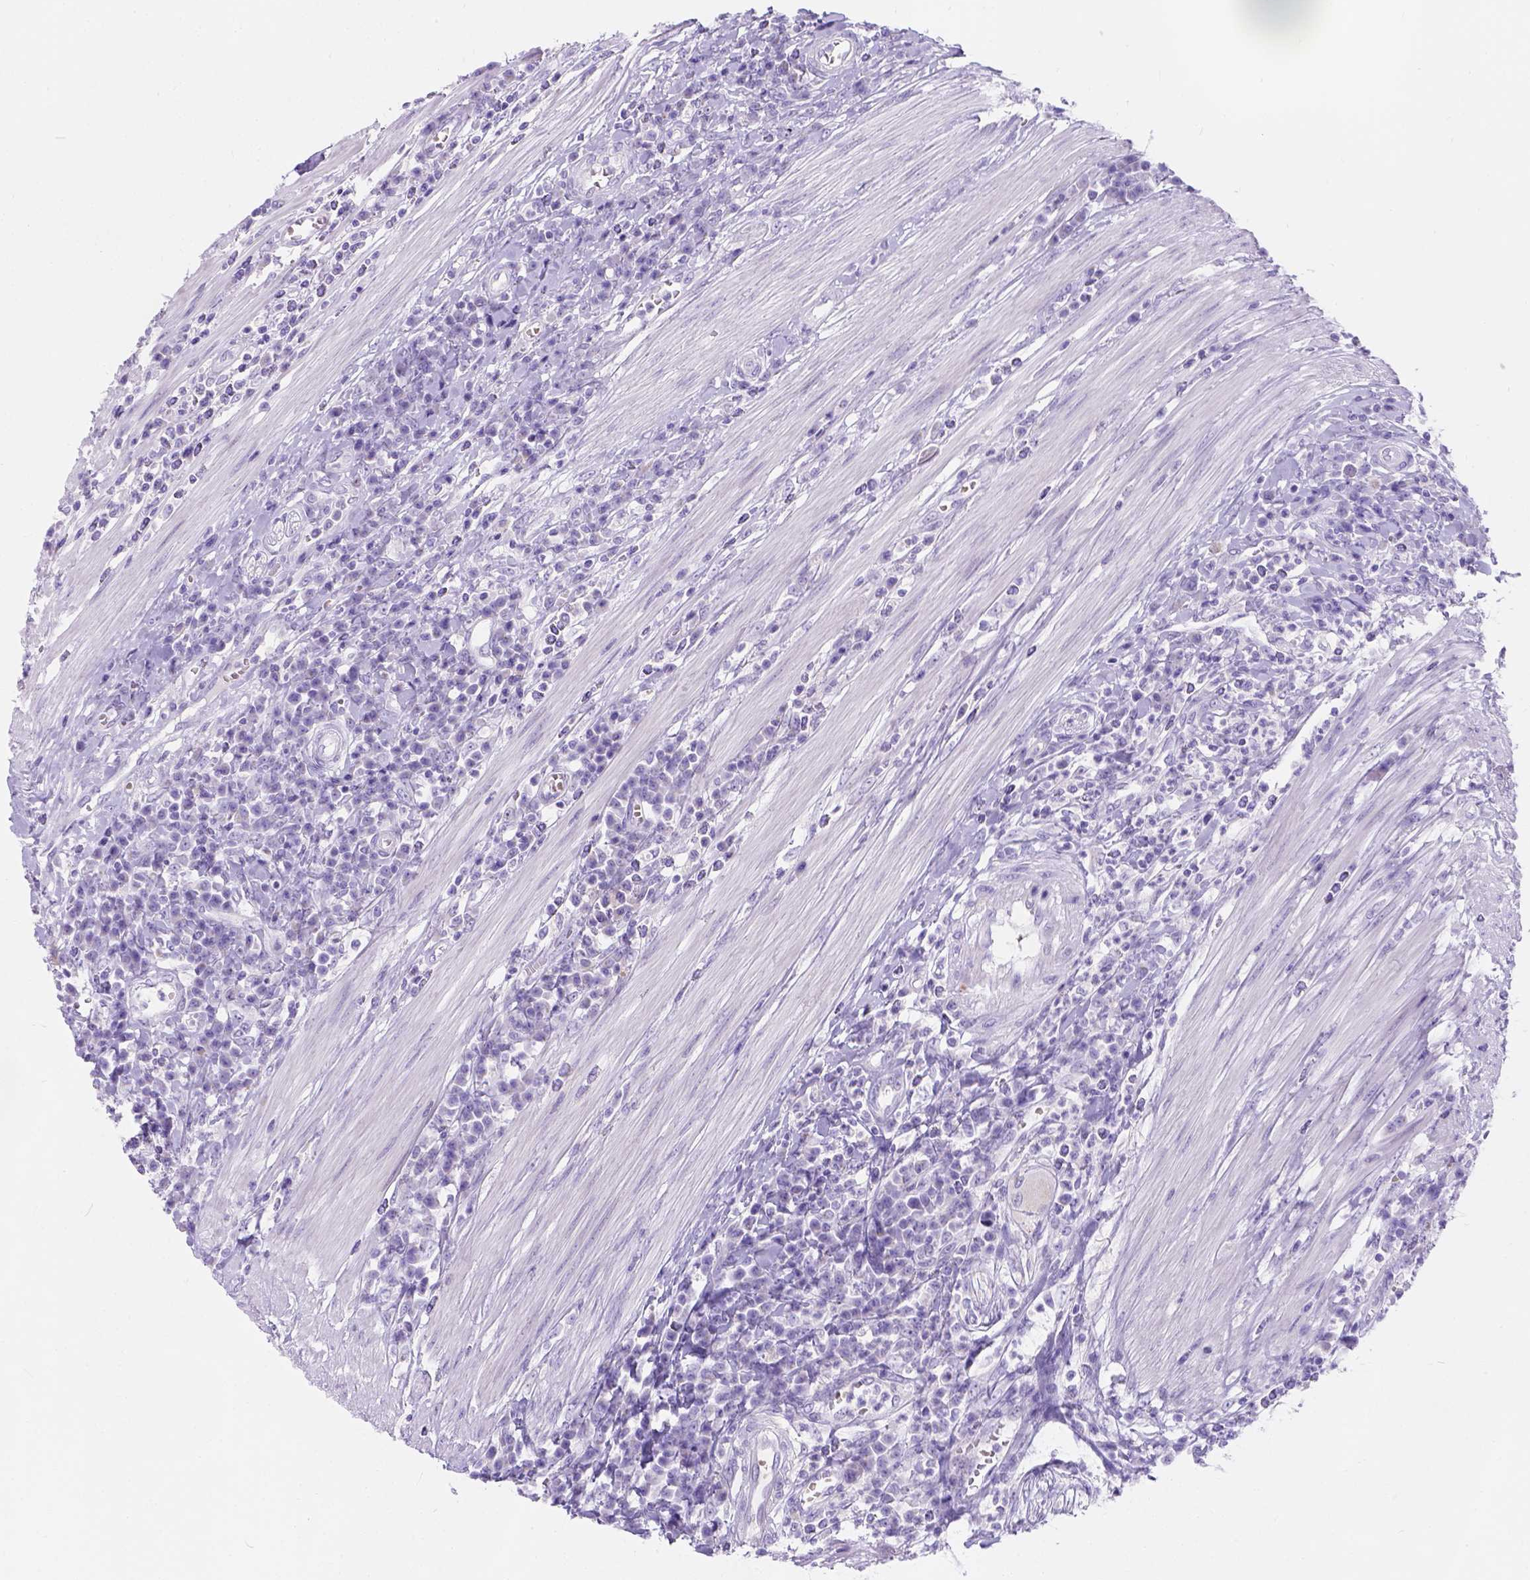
{"staining": {"intensity": "negative", "quantity": "none", "location": "none"}, "tissue": "colorectal cancer", "cell_type": "Tumor cells", "image_type": "cancer", "snomed": [{"axis": "morphology", "description": "Adenocarcinoma, NOS"}, {"axis": "topography", "description": "Colon"}], "caption": "The IHC micrograph has no significant positivity in tumor cells of colorectal adenocarcinoma tissue.", "gene": "PHF7", "patient": {"sex": "male", "age": 65}}